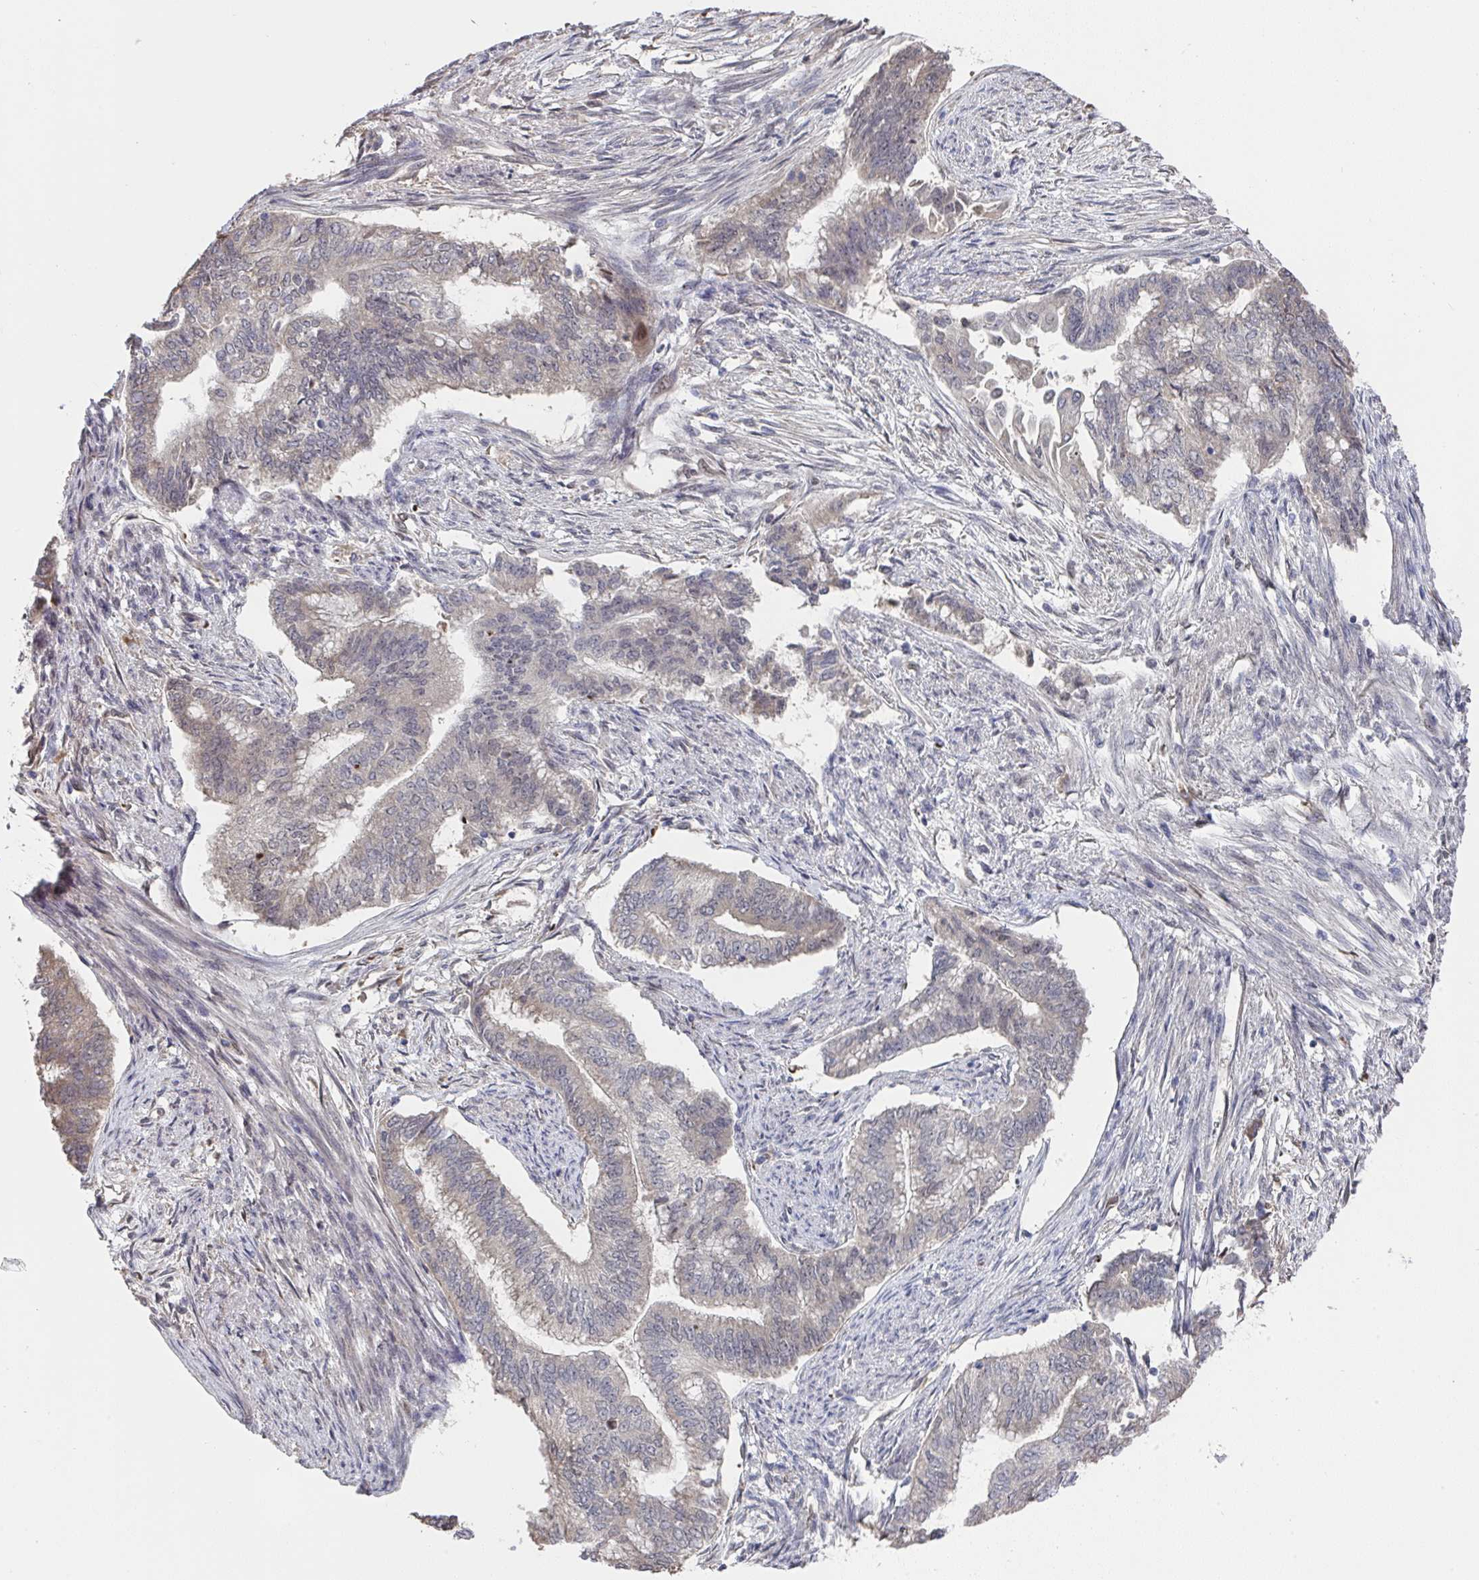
{"staining": {"intensity": "weak", "quantity": "25%-75%", "location": "cytoplasmic/membranous,nuclear"}, "tissue": "endometrial cancer", "cell_type": "Tumor cells", "image_type": "cancer", "snomed": [{"axis": "morphology", "description": "Adenocarcinoma, NOS"}, {"axis": "topography", "description": "Endometrium"}], "caption": "There is low levels of weak cytoplasmic/membranous and nuclear staining in tumor cells of endometrial cancer (adenocarcinoma), as demonstrated by immunohistochemical staining (brown color).", "gene": "JMJD1C", "patient": {"sex": "female", "age": 65}}